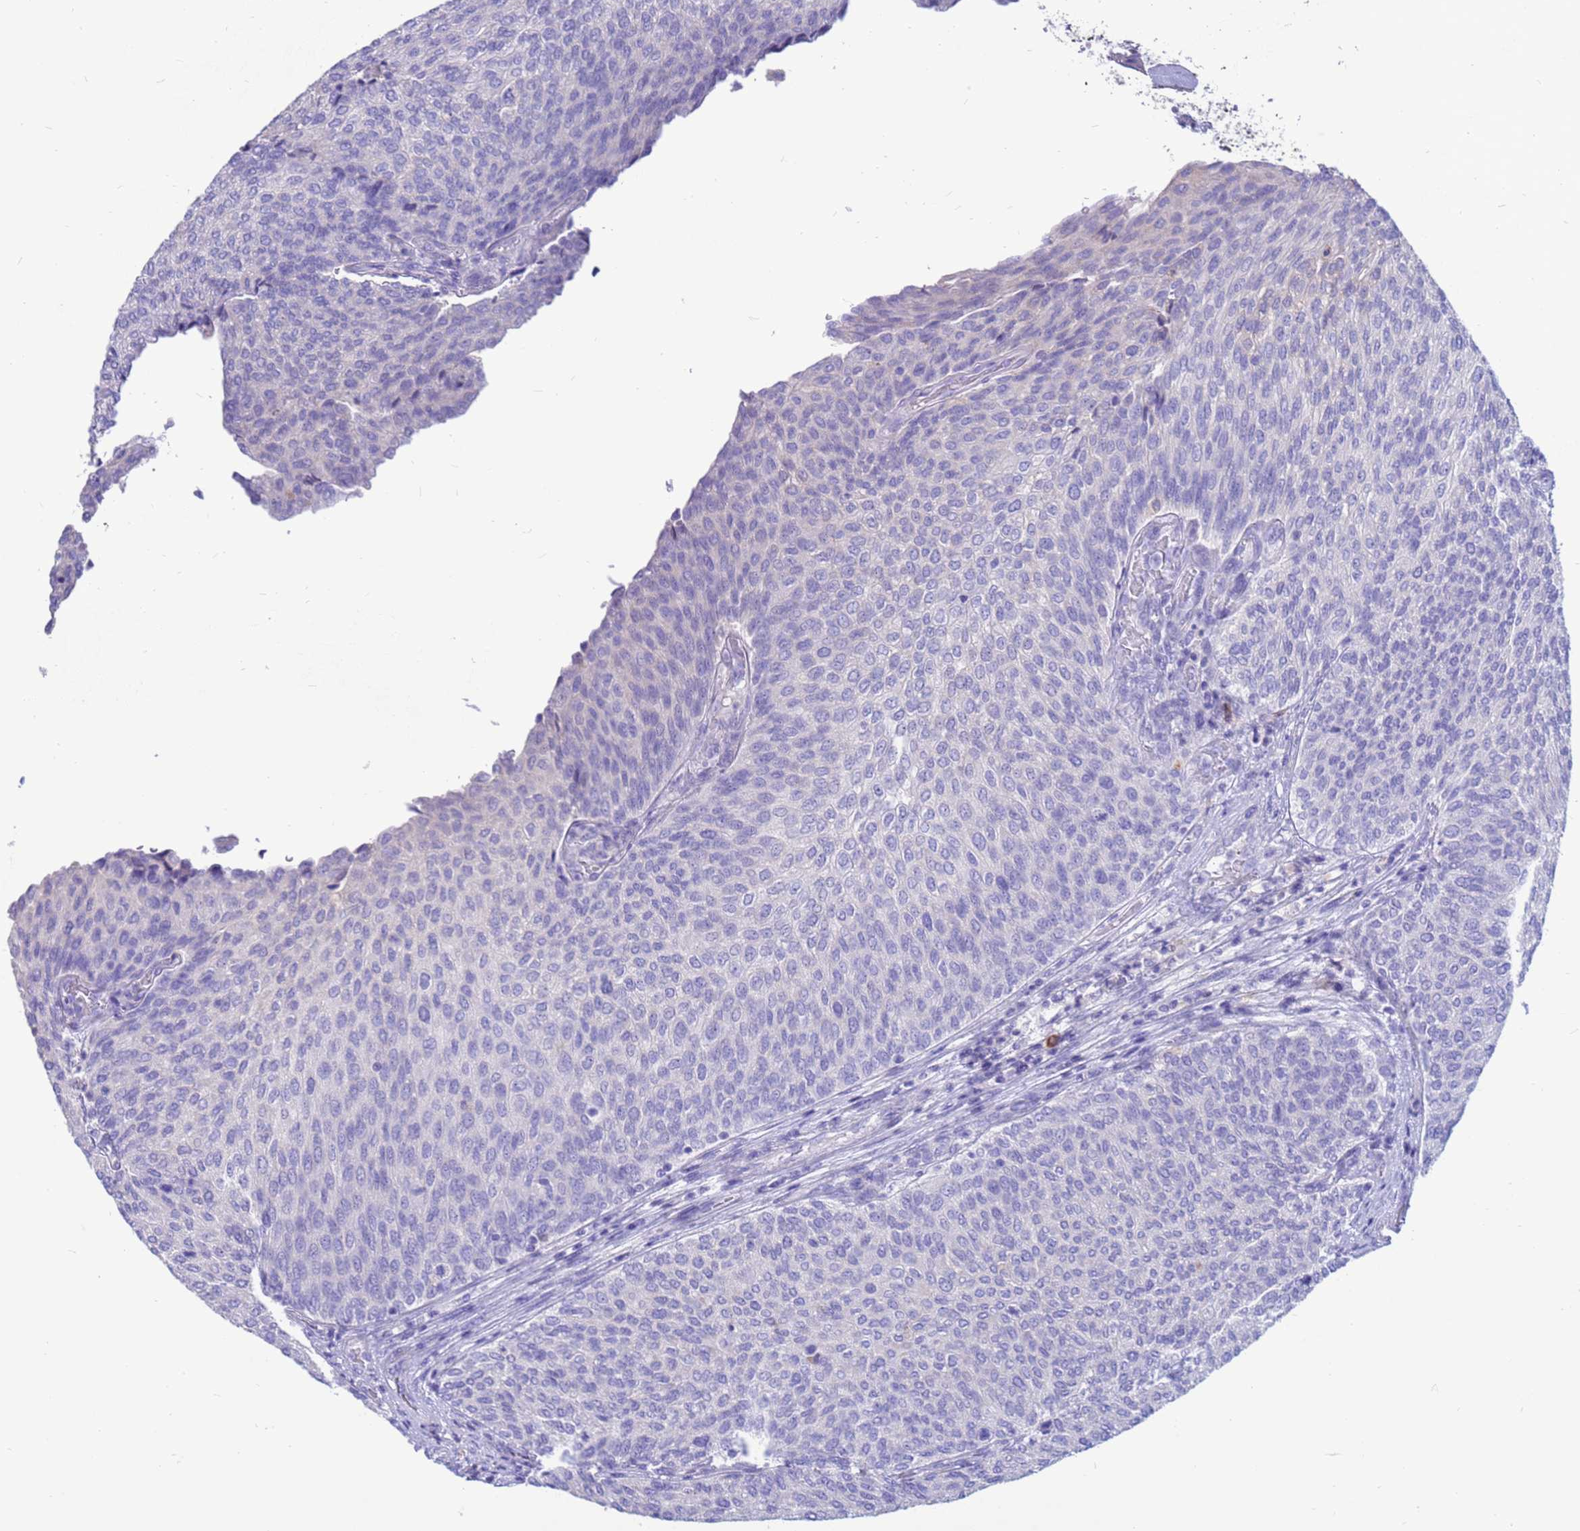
{"staining": {"intensity": "negative", "quantity": "none", "location": "none"}, "tissue": "urothelial cancer", "cell_type": "Tumor cells", "image_type": "cancer", "snomed": [{"axis": "morphology", "description": "Urothelial carcinoma, Low grade"}, {"axis": "topography", "description": "Urinary bladder"}], "caption": "Photomicrograph shows no protein positivity in tumor cells of low-grade urothelial carcinoma tissue.", "gene": "PDE10A", "patient": {"sex": "female", "age": 79}}